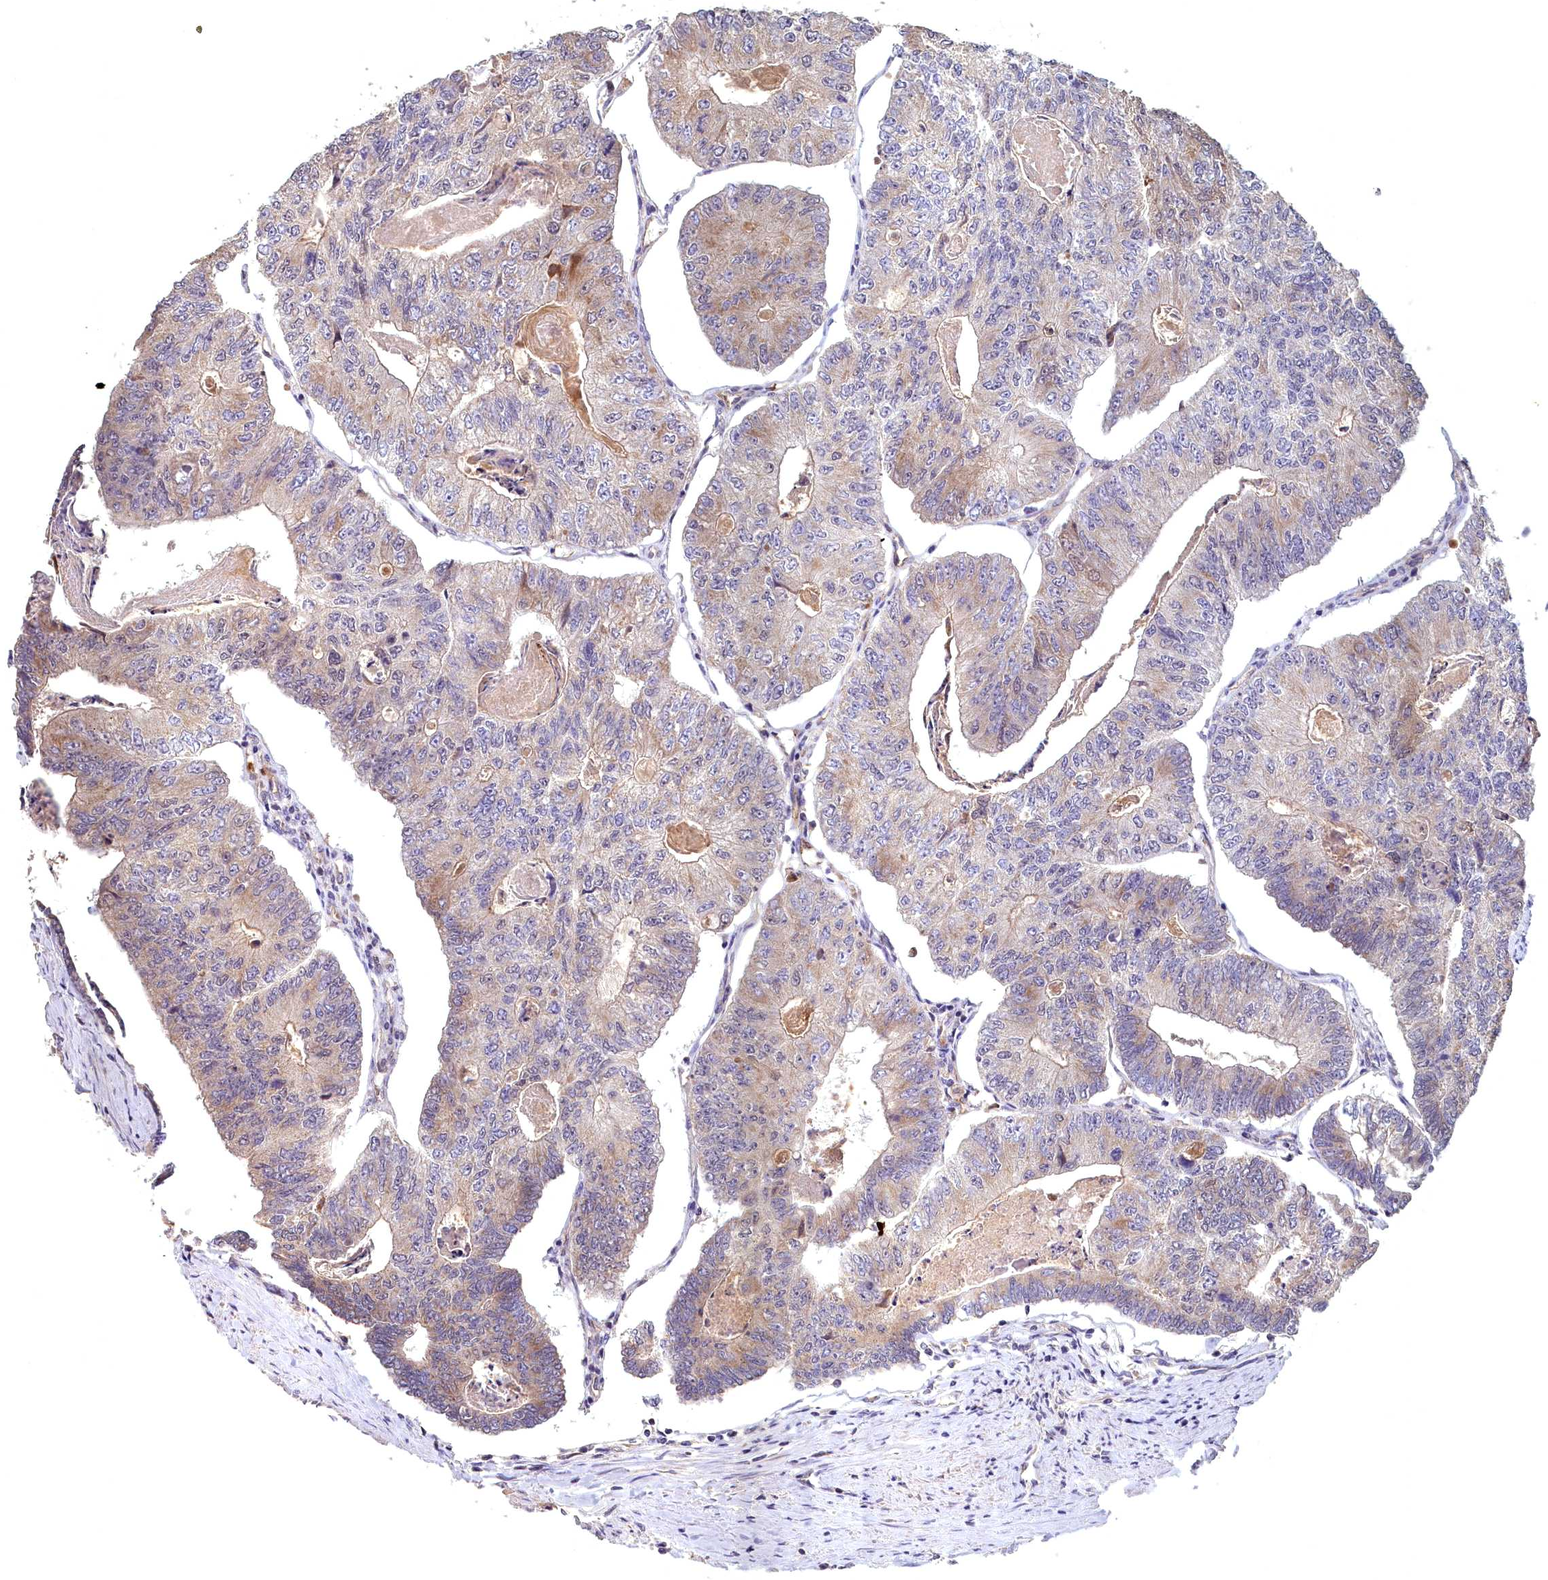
{"staining": {"intensity": "weak", "quantity": "25%-75%", "location": "cytoplasmic/membranous"}, "tissue": "colorectal cancer", "cell_type": "Tumor cells", "image_type": "cancer", "snomed": [{"axis": "morphology", "description": "Adenocarcinoma, NOS"}, {"axis": "topography", "description": "Colon"}], "caption": "The histopathology image exhibits immunohistochemical staining of colorectal cancer (adenocarcinoma). There is weak cytoplasmic/membranous staining is appreciated in about 25%-75% of tumor cells.", "gene": "EPB41L4B", "patient": {"sex": "female", "age": 67}}